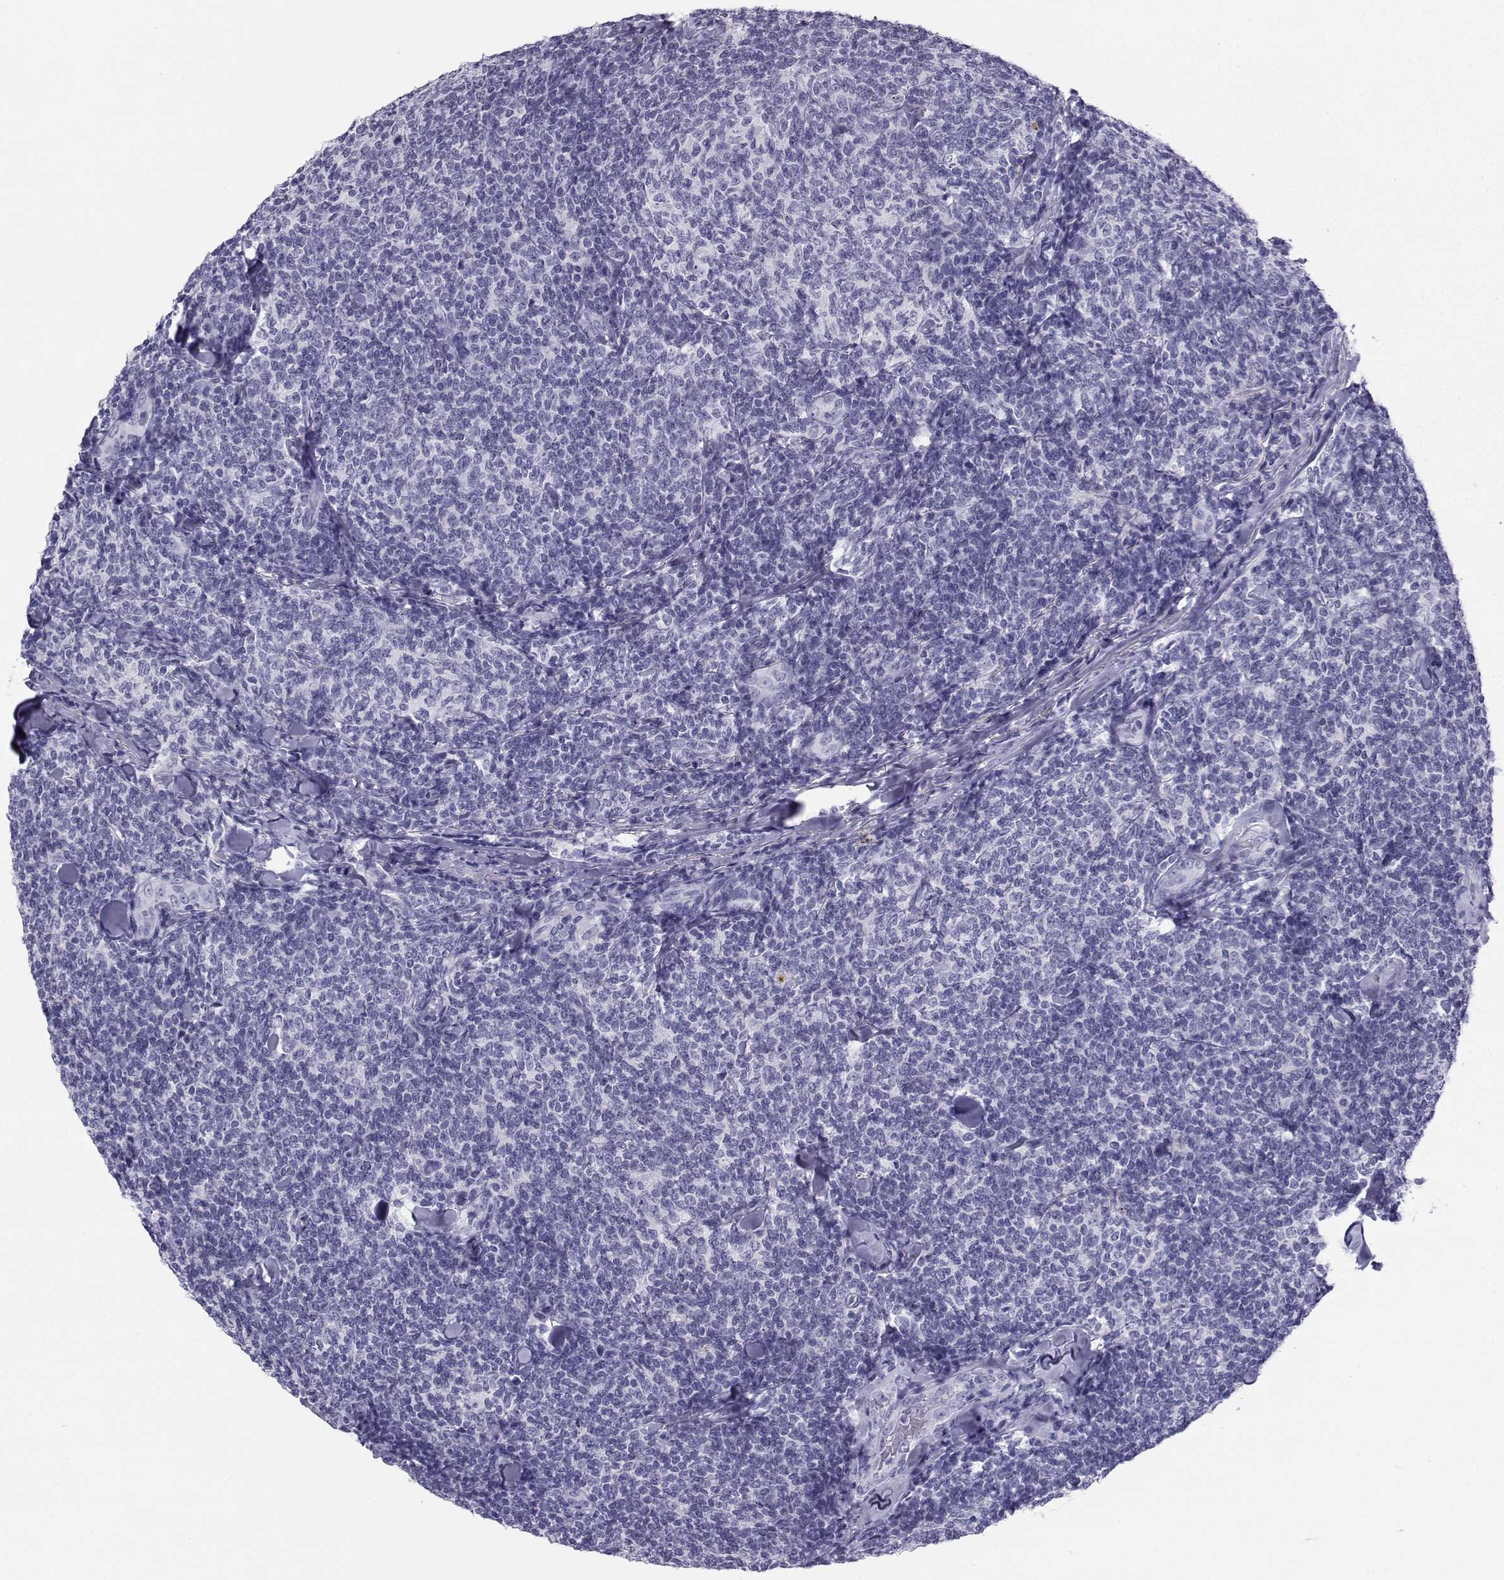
{"staining": {"intensity": "negative", "quantity": "none", "location": "none"}, "tissue": "lymphoma", "cell_type": "Tumor cells", "image_type": "cancer", "snomed": [{"axis": "morphology", "description": "Malignant lymphoma, non-Hodgkin's type, Low grade"}, {"axis": "topography", "description": "Lymph node"}], "caption": "Immunohistochemistry (IHC) of lymphoma shows no expression in tumor cells. (Stains: DAB IHC with hematoxylin counter stain, Microscopy: brightfield microscopy at high magnification).", "gene": "SST", "patient": {"sex": "female", "age": 56}}